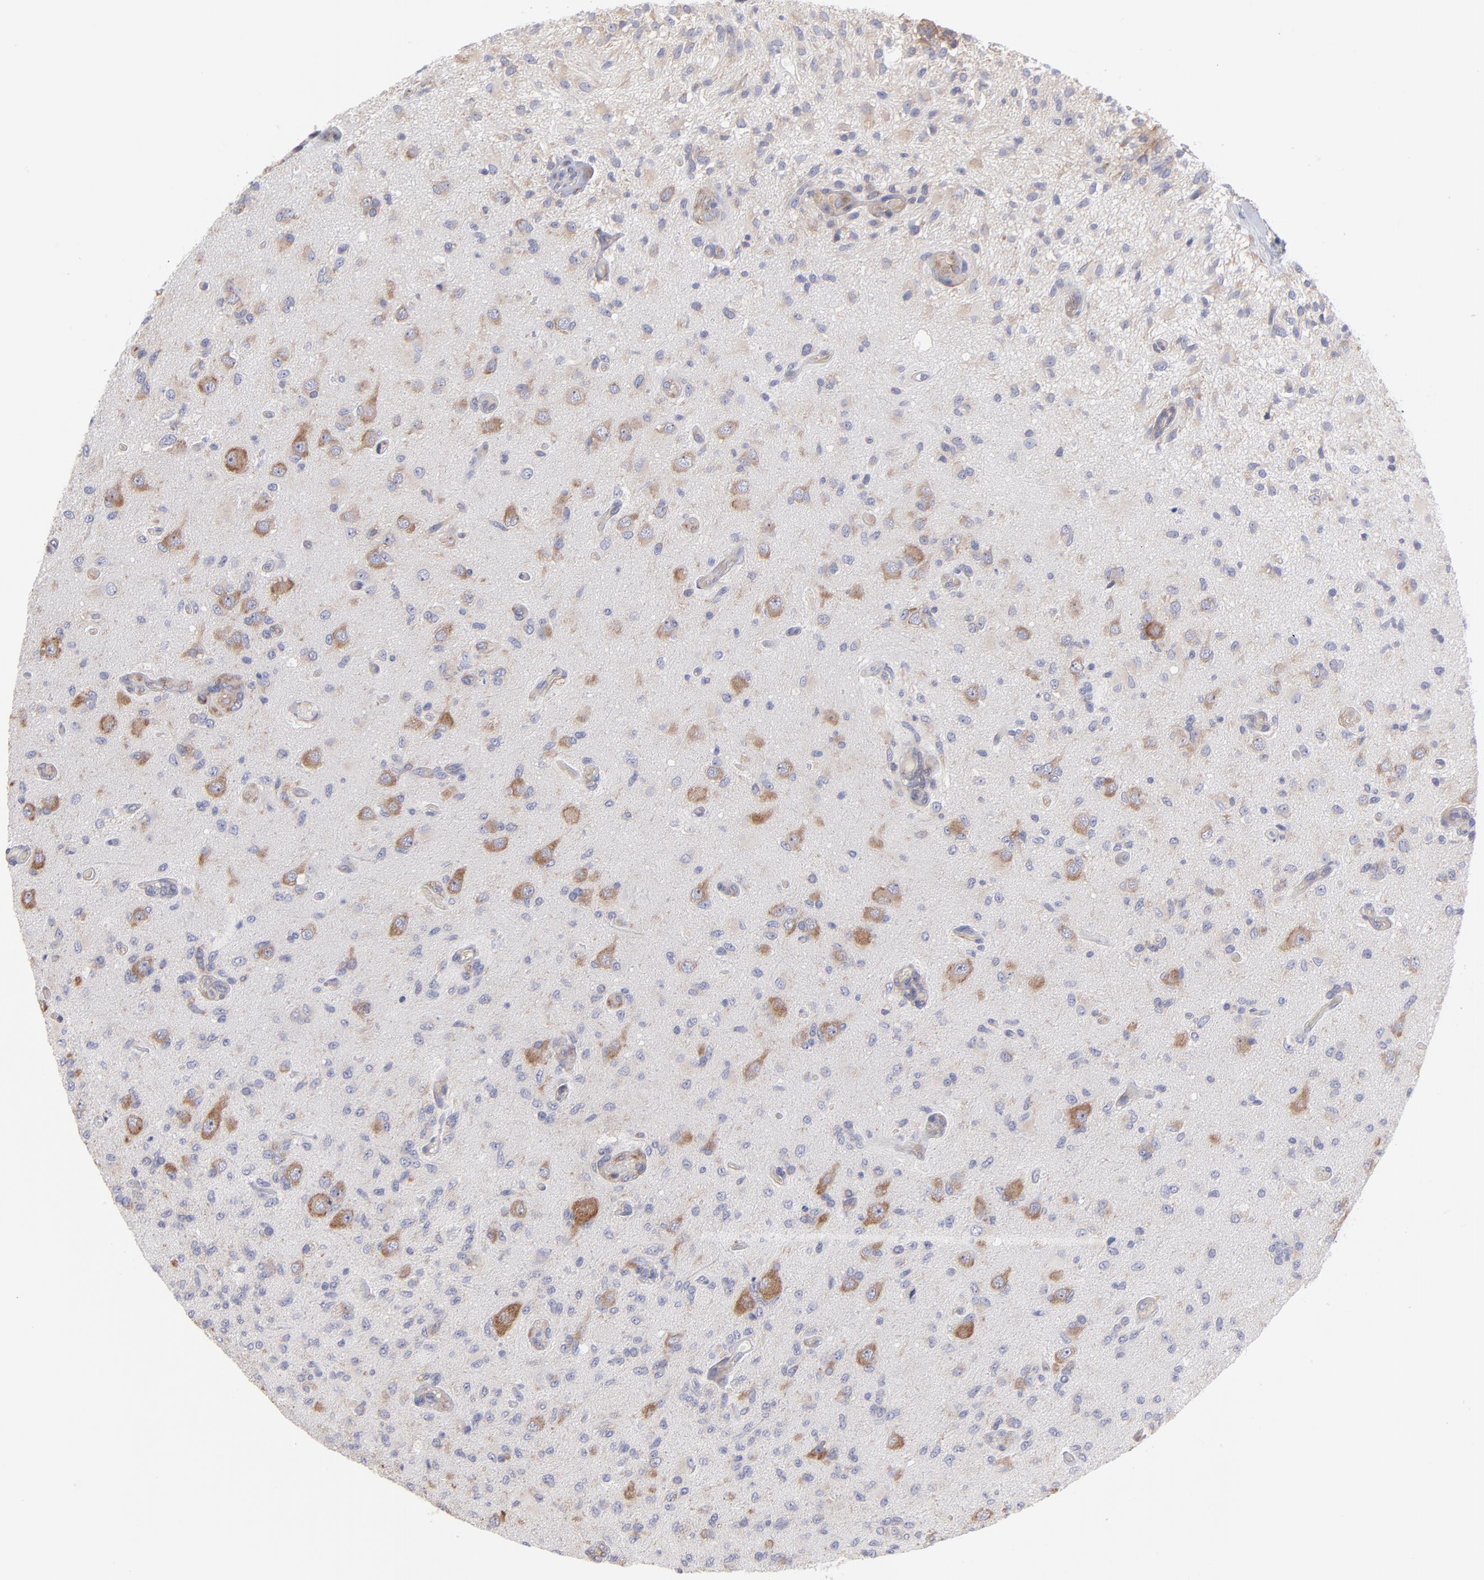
{"staining": {"intensity": "moderate", "quantity": "25%-75%", "location": "cytoplasmic/membranous"}, "tissue": "glioma", "cell_type": "Tumor cells", "image_type": "cancer", "snomed": [{"axis": "morphology", "description": "Normal tissue, NOS"}, {"axis": "morphology", "description": "Glioma, malignant, High grade"}, {"axis": "topography", "description": "Cerebral cortex"}], "caption": "High-grade glioma (malignant) was stained to show a protein in brown. There is medium levels of moderate cytoplasmic/membranous positivity in approximately 25%-75% of tumor cells.", "gene": "RPLP0", "patient": {"sex": "male", "age": 77}}